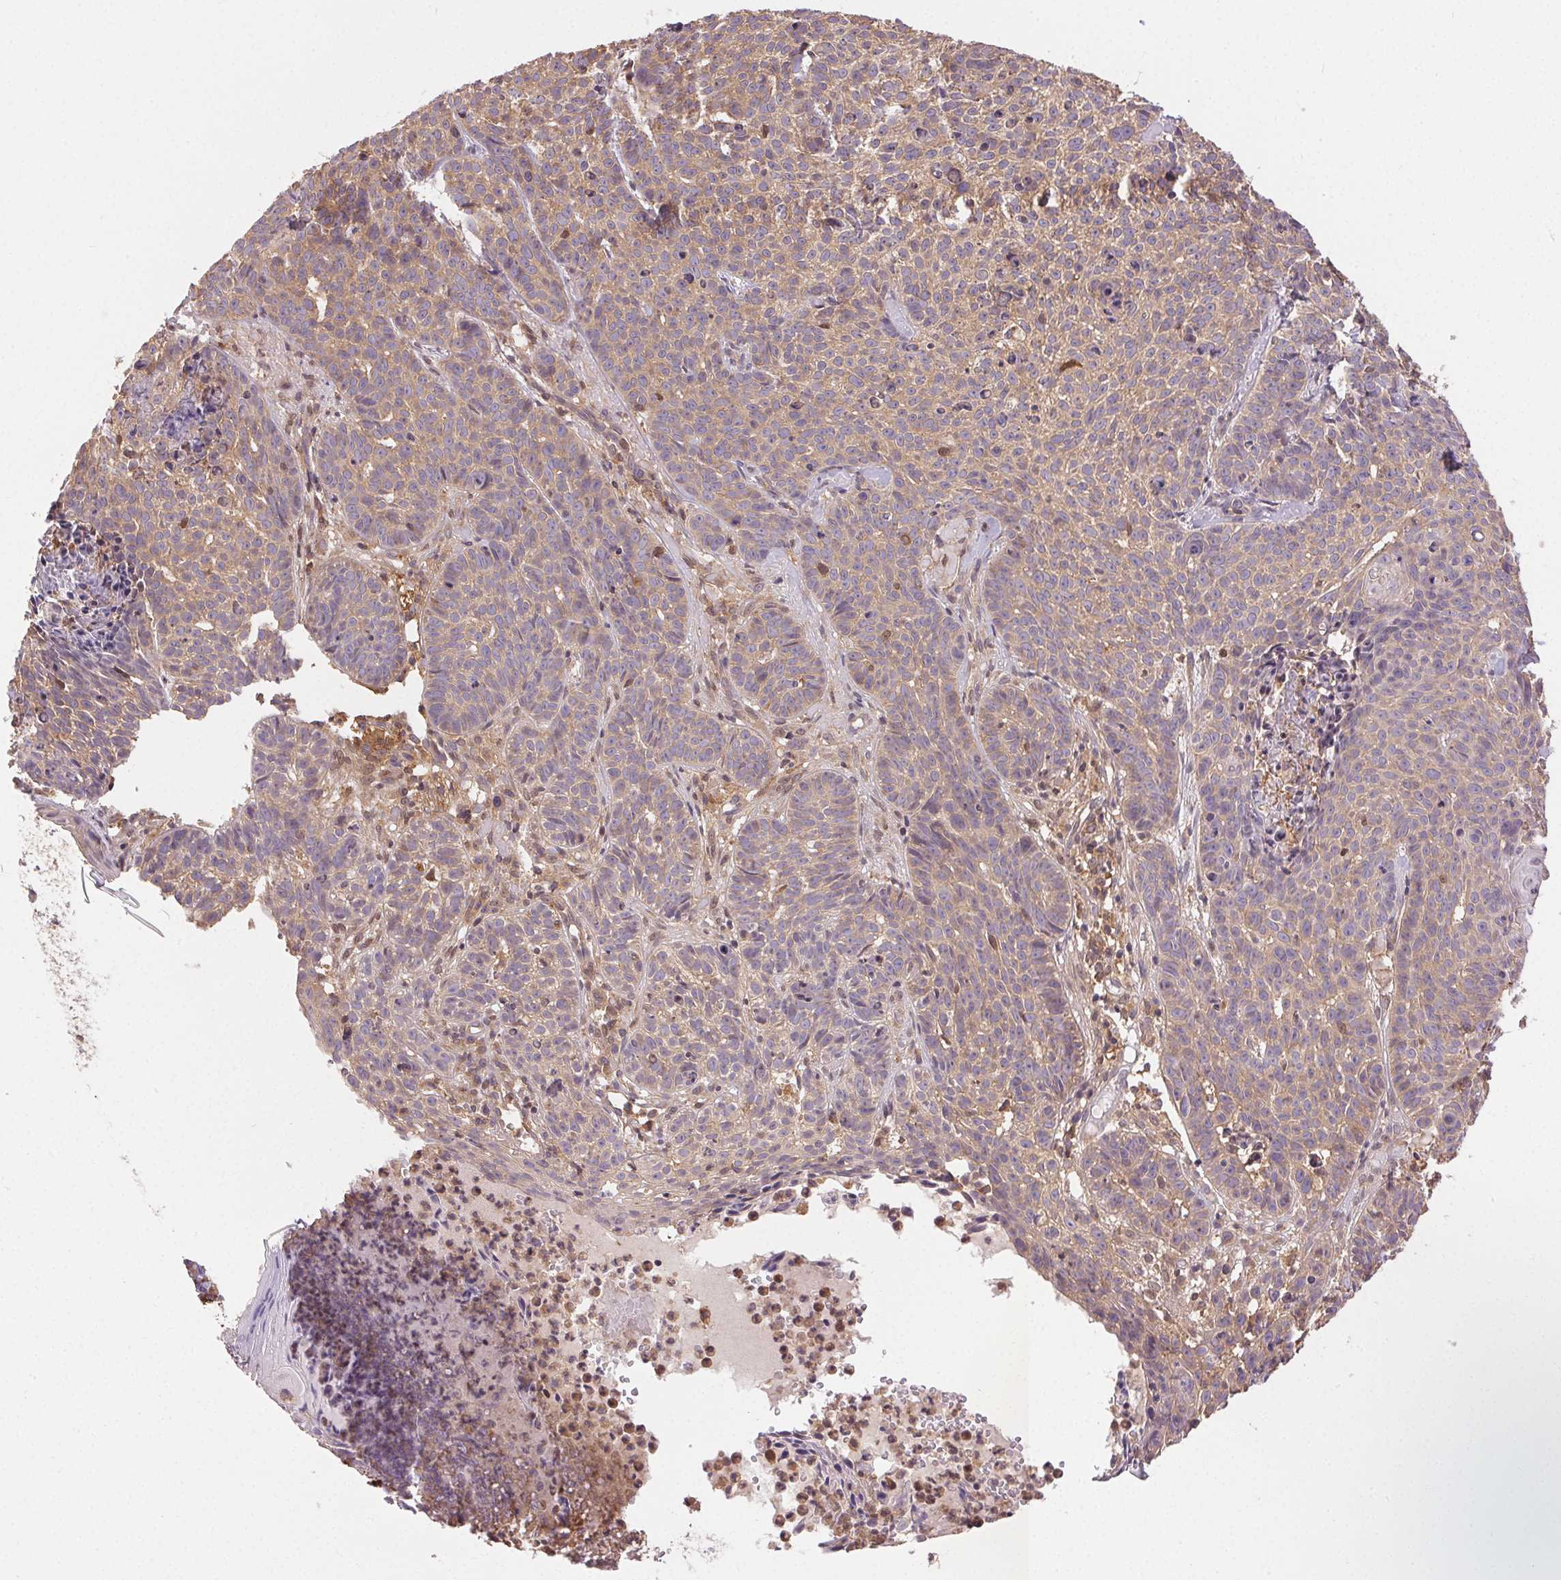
{"staining": {"intensity": "weak", "quantity": "25%-75%", "location": "cytoplasmic/membranous"}, "tissue": "skin cancer", "cell_type": "Tumor cells", "image_type": "cancer", "snomed": [{"axis": "morphology", "description": "Basal cell carcinoma"}, {"axis": "topography", "description": "Skin"}], "caption": "Human skin cancer (basal cell carcinoma) stained with a protein marker reveals weak staining in tumor cells.", "gene": "GDI2", "patient": {"sex": "male", "age": 90}}